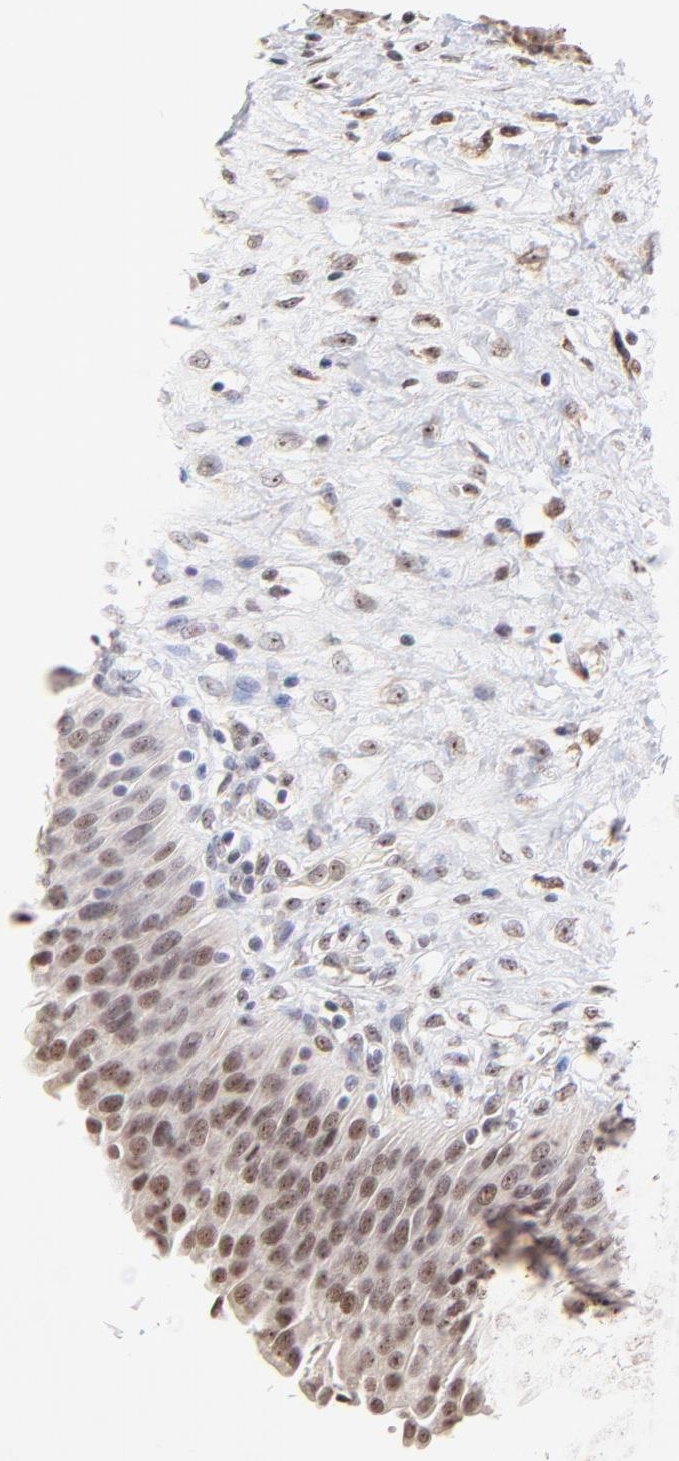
{"staining": {"intensity": "weak", "quantity": ">75%", "location": "nuclear"}, "tissue": "urinary bladder", "cell_type": "Urothelial cells", "image_type": "normal", "snomed": [{"axis": "morphology", "description": "Normal tissue, NOS"}, {"axis": "morphology", "description": "Dysplasia, NOS"}, {"axis": "topography", "description": "Urinary bladder"}], "caption": "Urinary bladder stained with immunohistochemistry (IHC) exhibits weak nuclear expression in approximately >75% of urothelial cells. Using DAB (3,3'-diaminobenzidine) (brown) and hematoxylin (blue) stains, captured at high magnification using brightfield microscopy.", "gene": "ZNF670", "patient": {"sex": "male", "age": 35}}